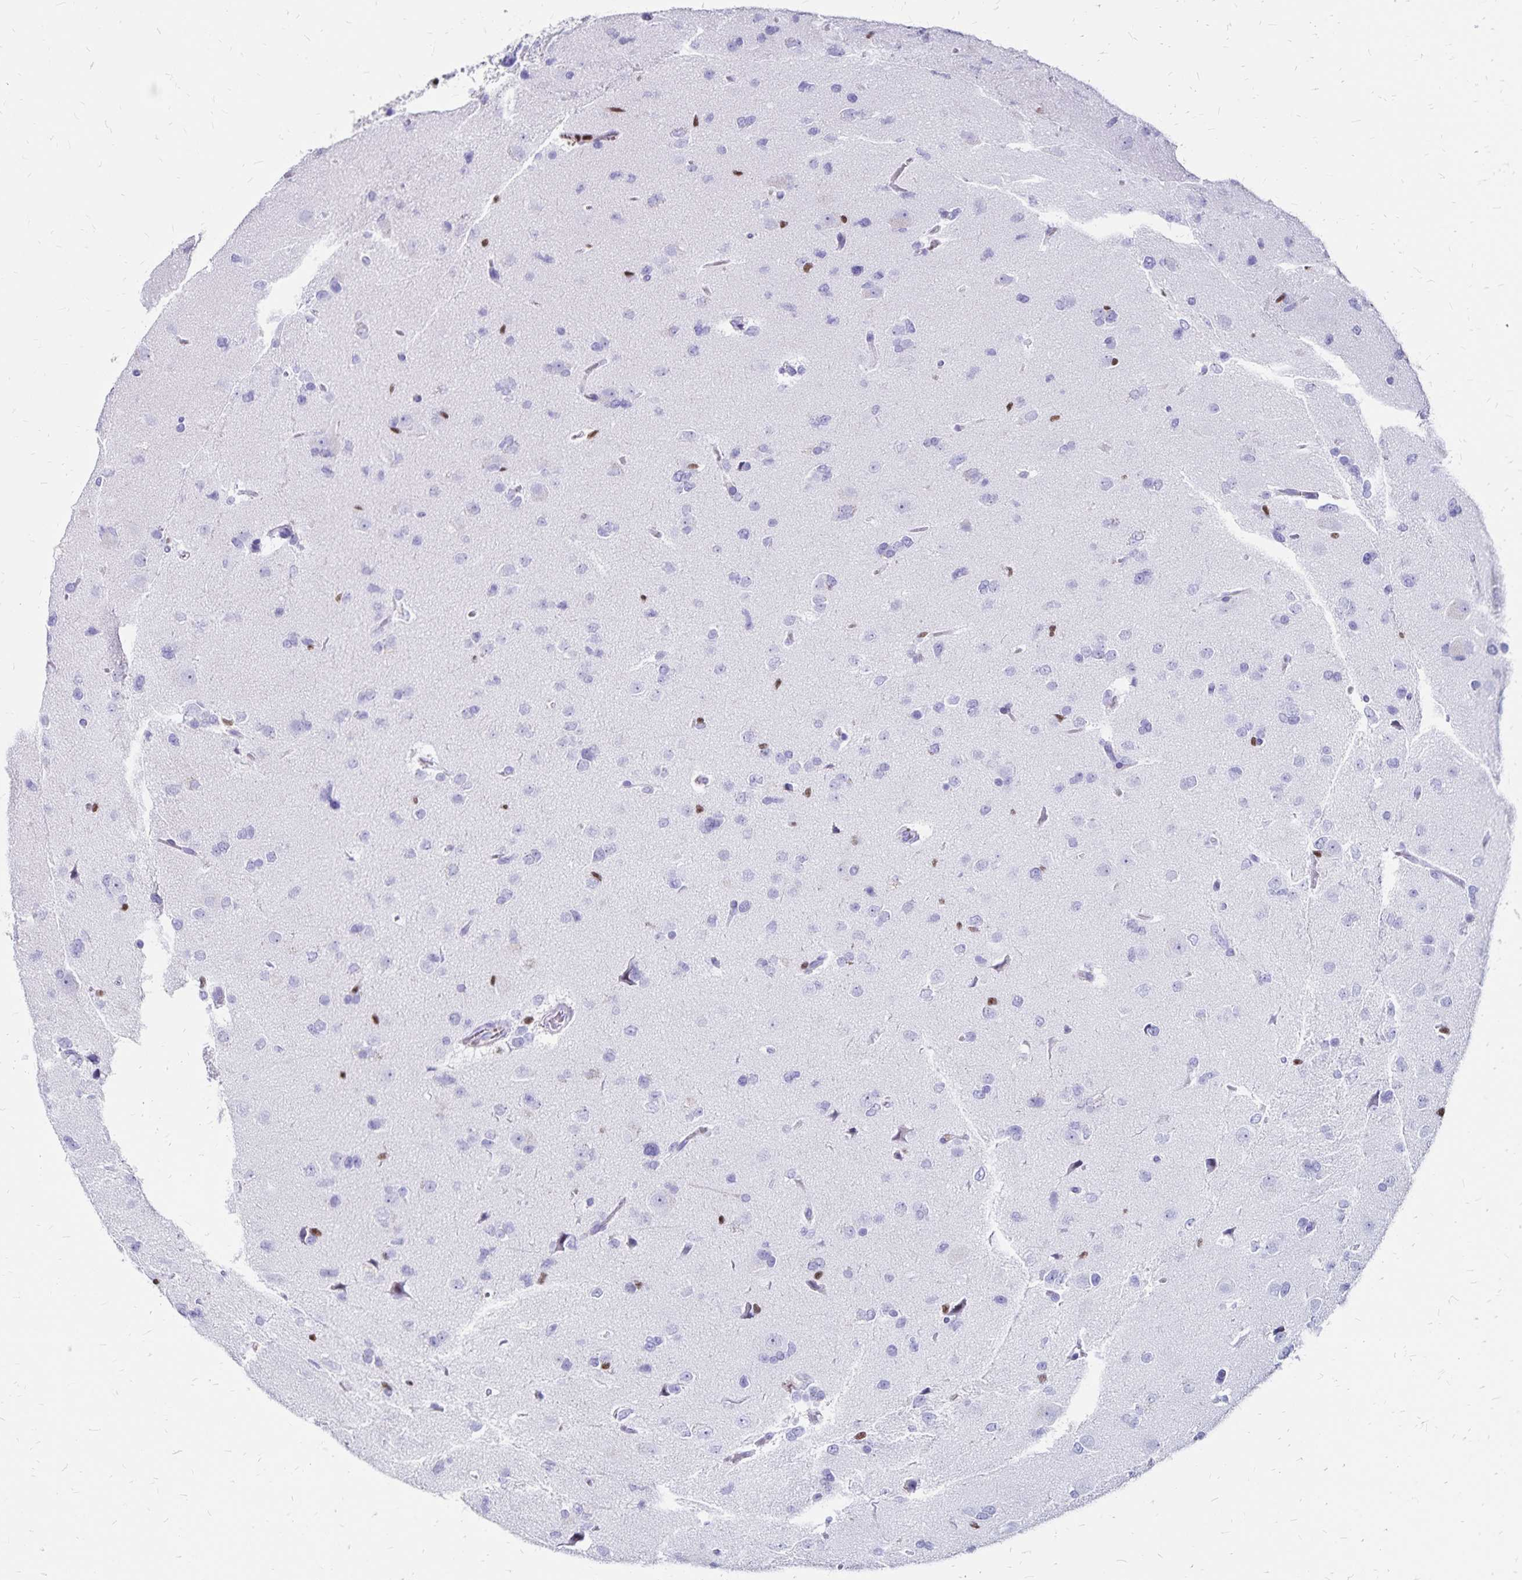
{"staining": {"intensity": "negative", "quantity": "none", "location": "none"}, "tissue": "glioma", "cell_type": "Tumor cells", "image_type": "cancer", "snomed": [{"axis": "morphology", "description": "Glioma, malignant, Low grade"}, {"axis": "topography", "description": "Brain"}], "caption": "Immunohistochemical staining of glioma shows no significant positivity in tumor cells.", "gene": "IKZF1", "patient": {"sex": "female", "age": 55}}